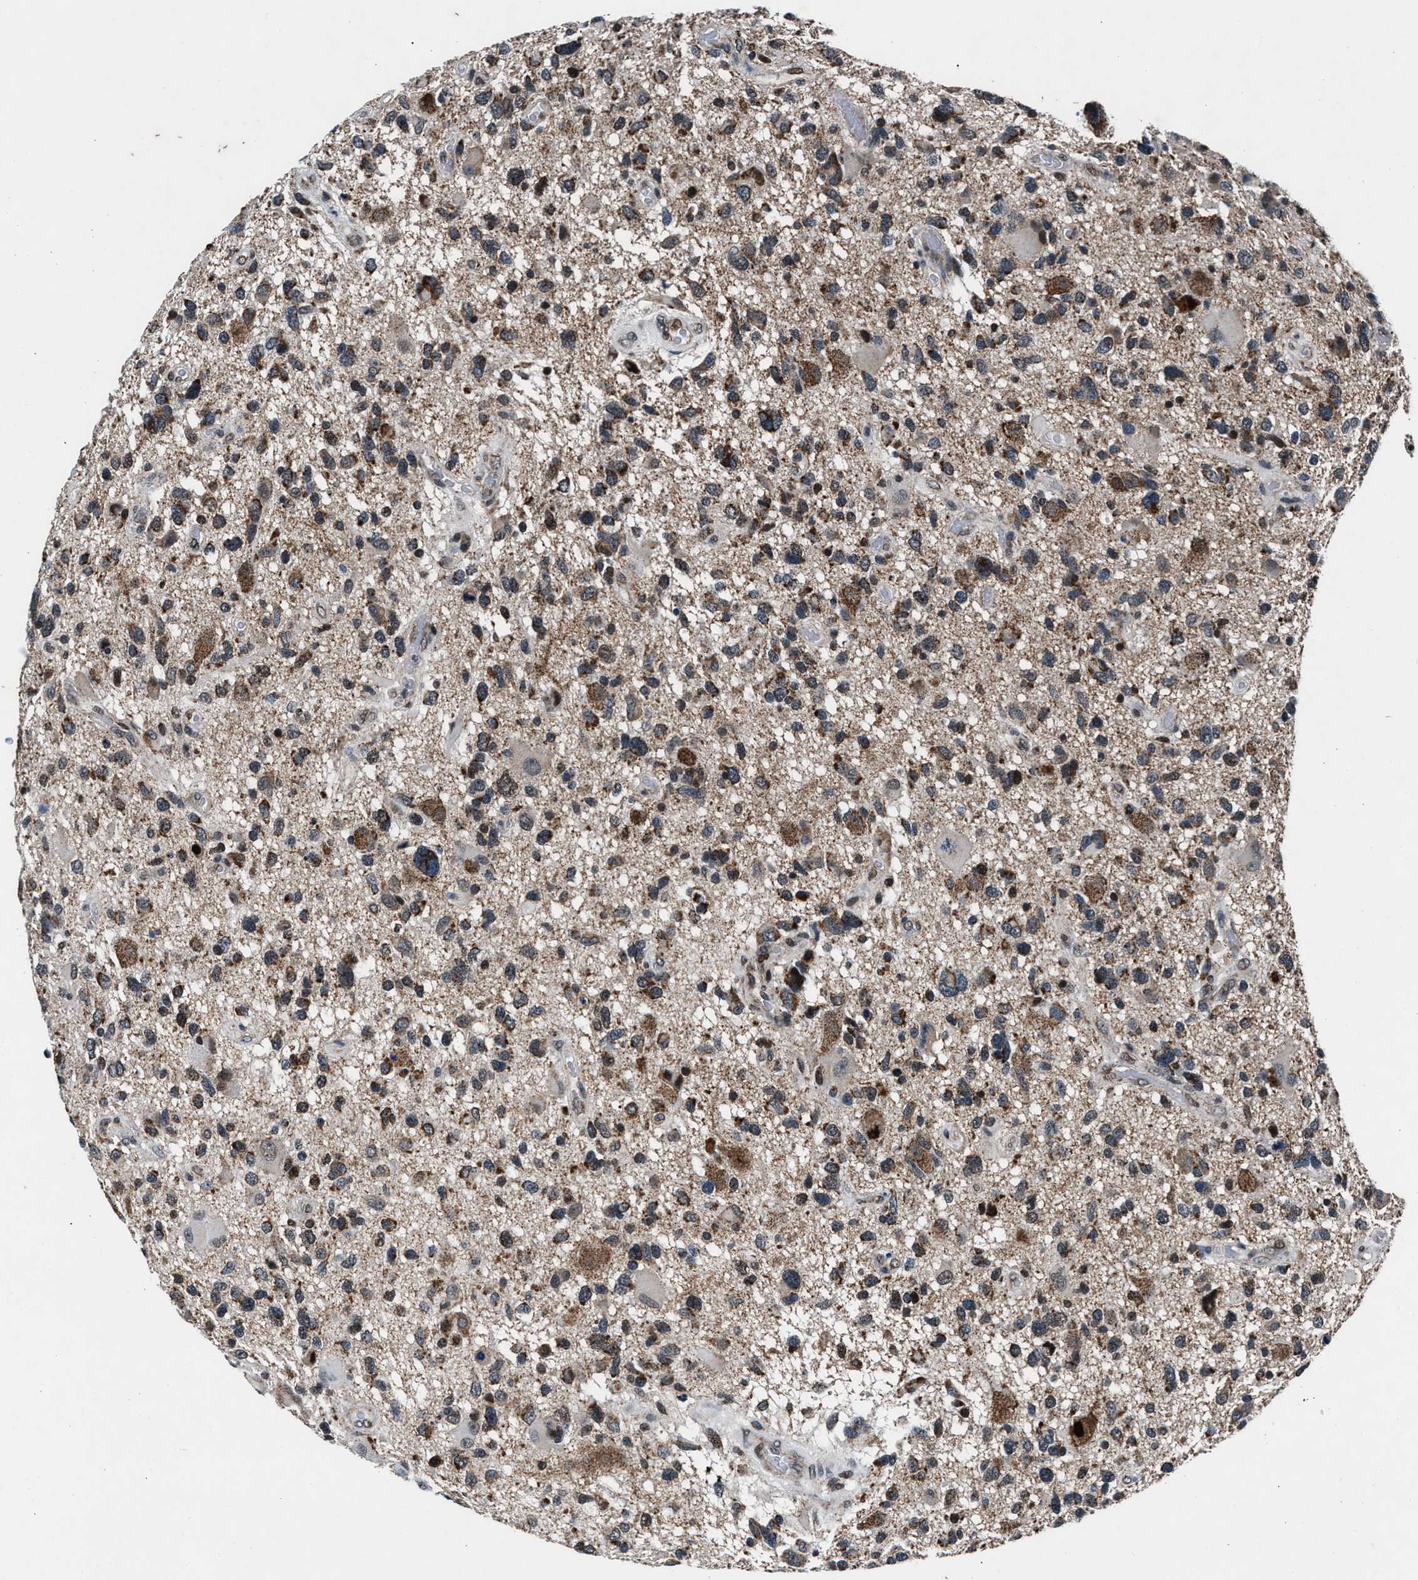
{"staining": {"intensity": "moderate", "quantity": "25%-75%", "location": "cytoplasmic/membranous"}, "tissue": "glioma", "cell_type": "Tumor cells", "image_type": "cancer", "snomed": [{"axis": "morphology", "description": "Glioma, malignant, High grade"}, {"axis": "topography", "description": "Brain"}], "caption": "Immunohistochemical staining of human high-grade glioma (malignant) exhibits medium levels of moderate cytoplasmic/membranous protein expression in approximately 25%-75% of tumor cells.", "gene": "PRRC2B", "patient": {"sex": "male", "age": 33}}